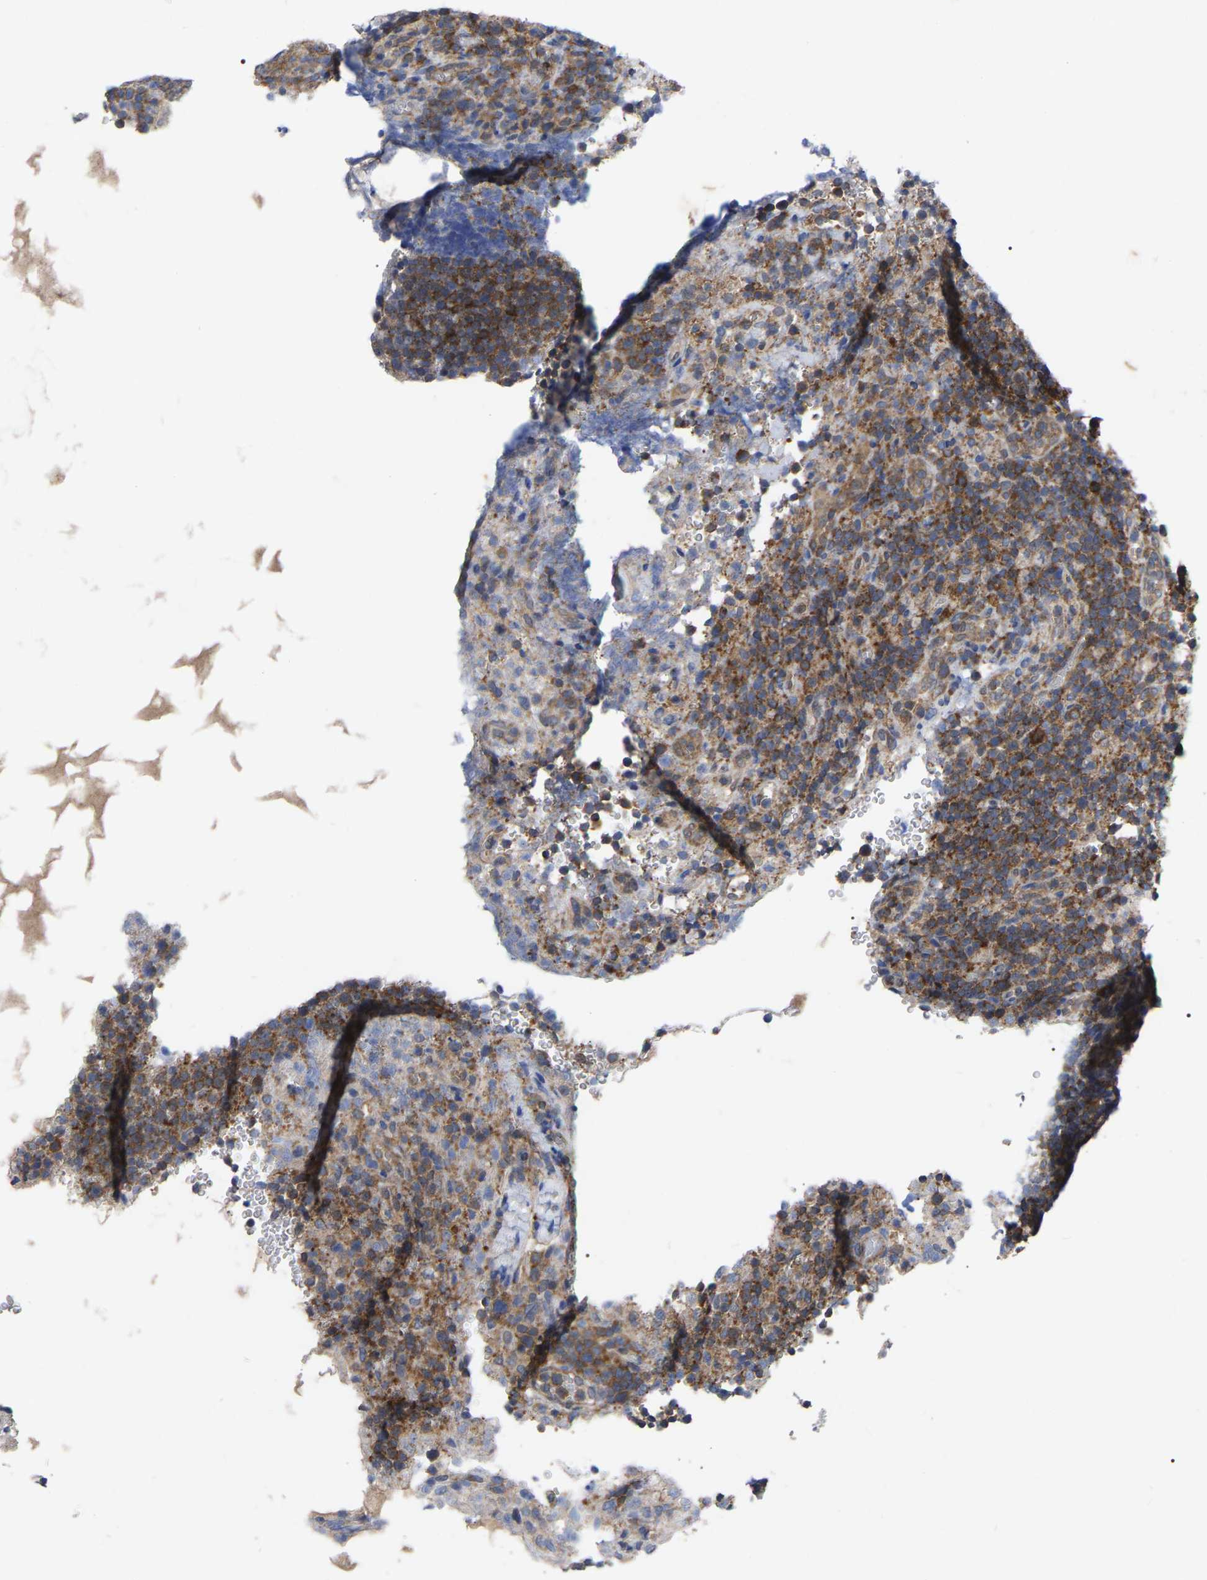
{"staining": {"intensity": "strong", "quantity": "25%-75%", "location": "cytoplasmic/membranous"}, "tissue": "lymphoma", "cell_type": "Tumor cells", "image_type": "cancer", "snomed": [{"axis": "morphology", "description": "Malignant lymphoma, non-Hodgkin's type, High grade"}, {"axis": "topography", "description": "Lymph node"}], "caption": "Protein expression analysis of human malignant lymphoma, non-Hodgkin's type (high-grade) reveals strong cytoplasmic/membranous positivity in approximately 25%-75% of tumor cells.", "gene": "TCP1", "patient": {"sex": "male", "age": 61}}